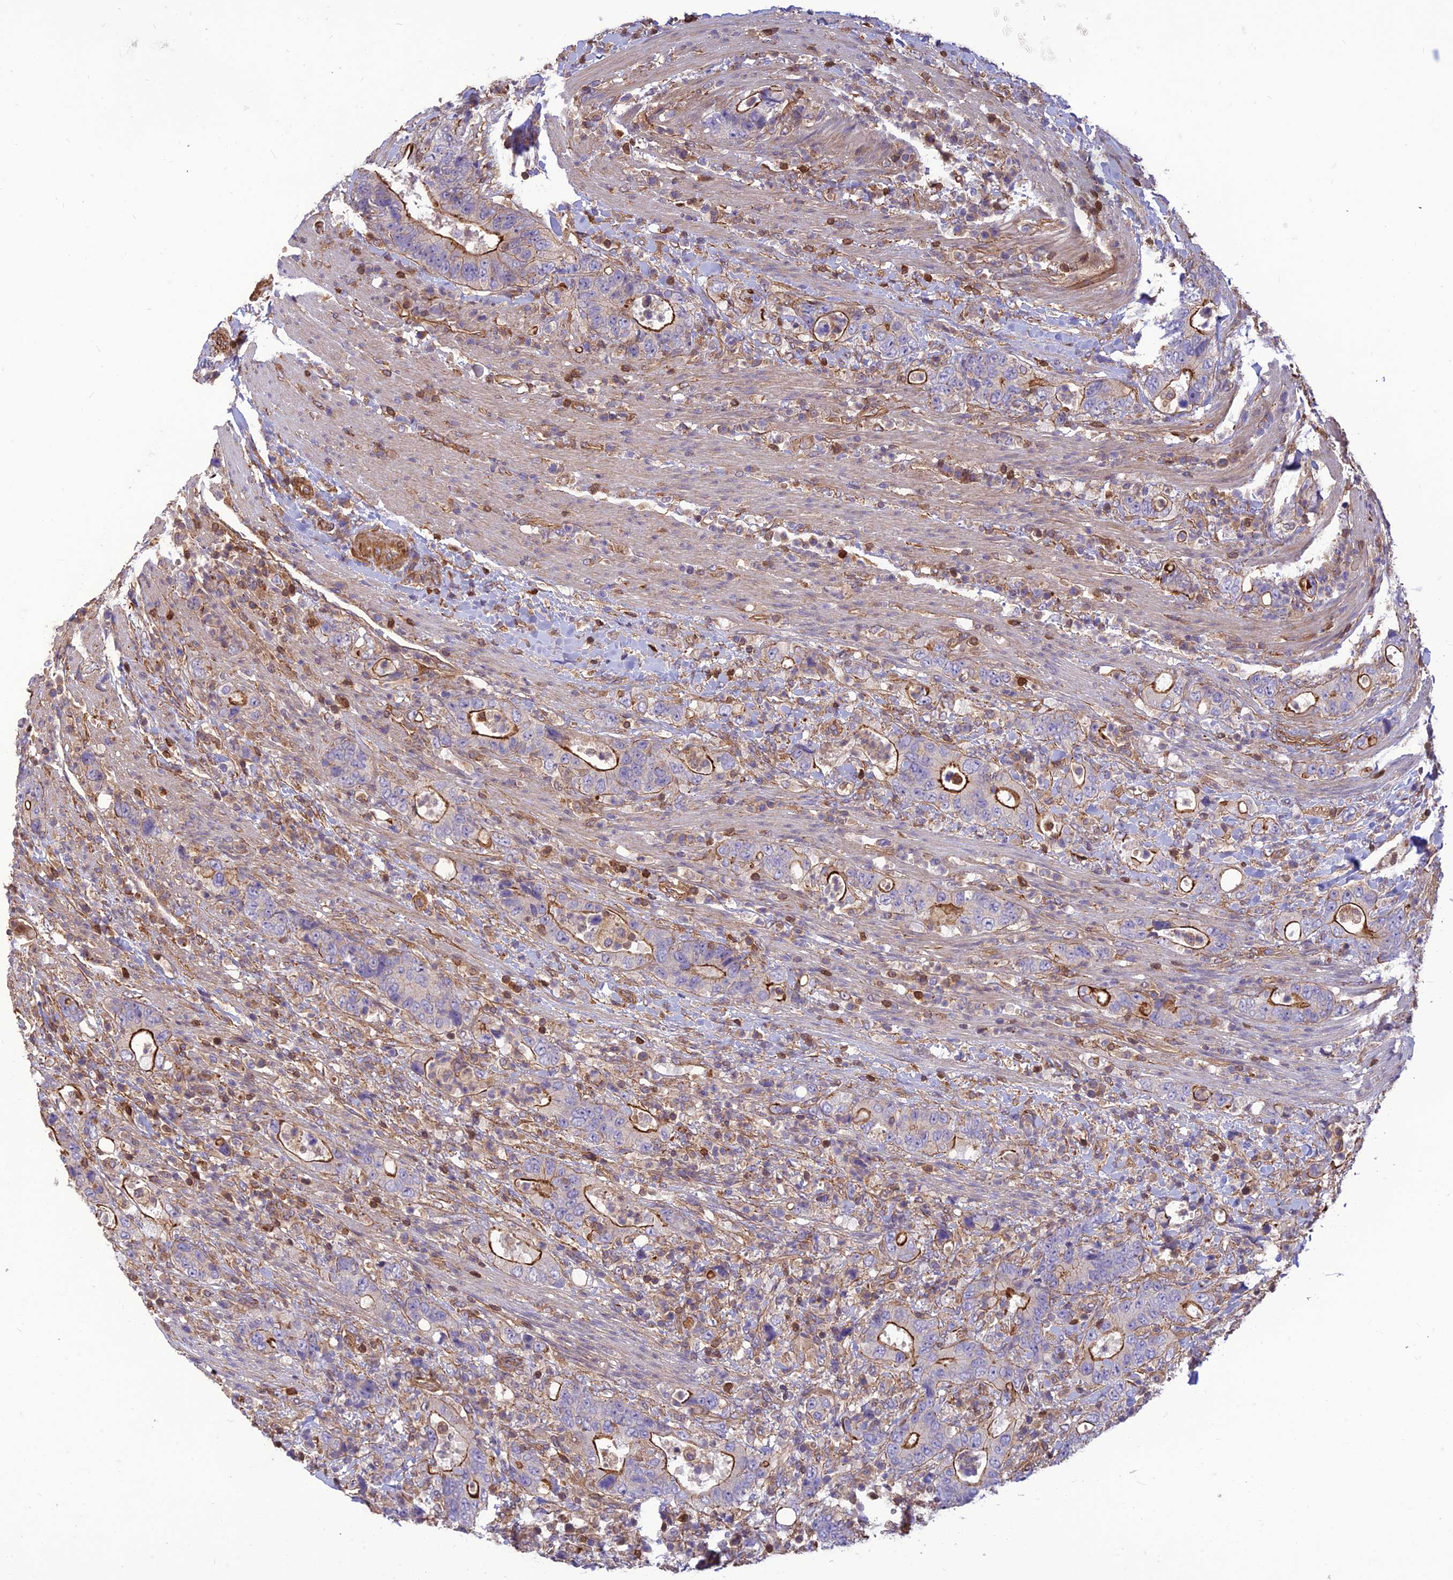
{"staining": {"intensity": "moderate", "quantity": "25%-75%", "location": "cytoplasmic/membranous"}, "tissue": "colorectal cancer", "cell_type": "Tumor cells", "image_type": "cancer", "snomed": [{"axis": "morphology", "description": "Adenocarcinoma, NOS"}, {"axis": "topography", "description": "Colon"}], "caption": "Protein expression analysis of colorectal adenocarcinoma displays moderate cytoplasmic/membranous positivity in approximately 25%-75% of tumor cells.", "gene": "HPSE2", "patient": {"sex": "female", "age": 75}}